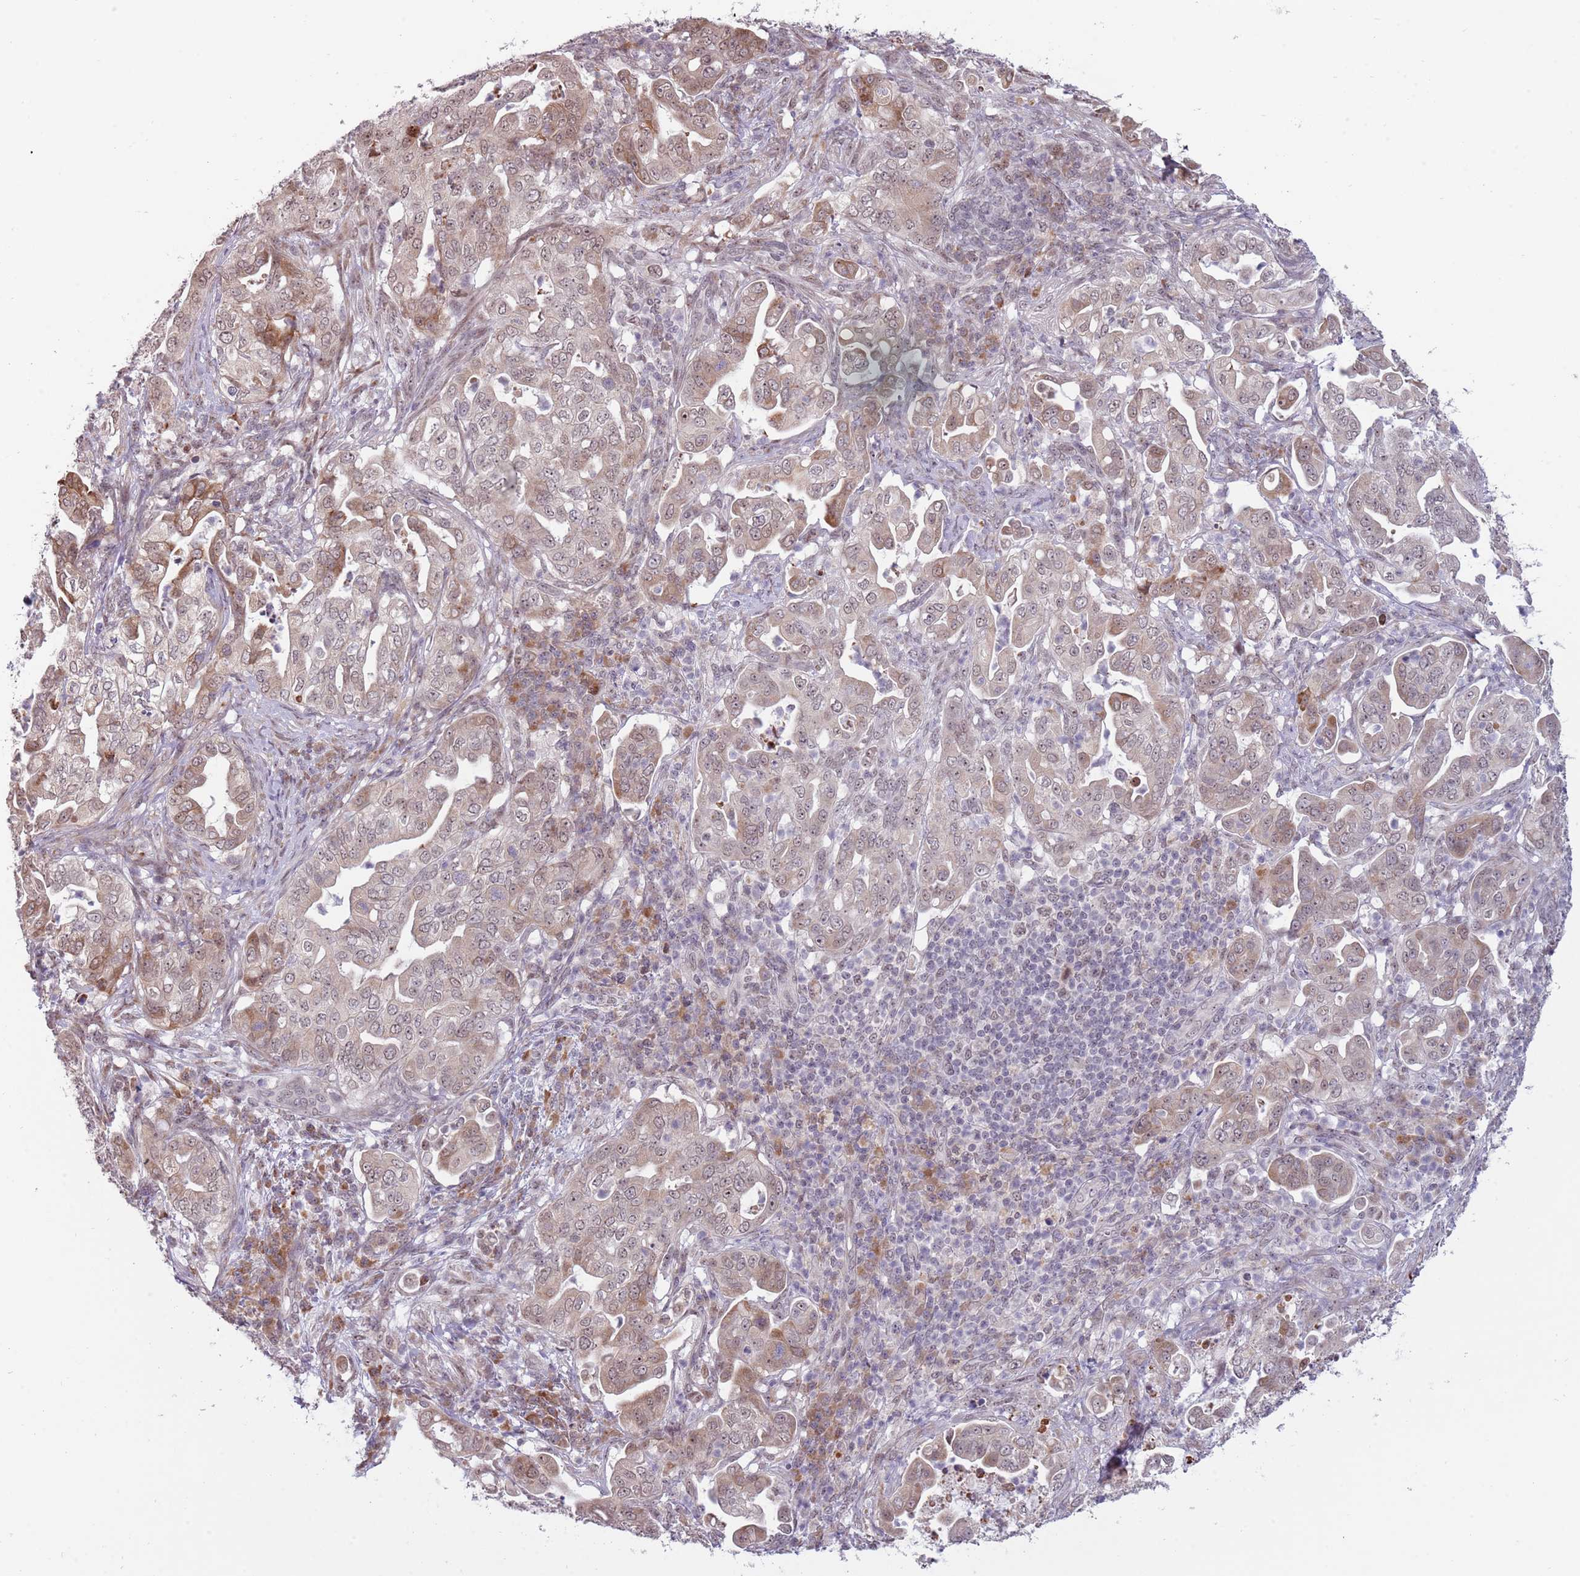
{"staining": {"intensity": "weak", "quantity": "25%-75%", "location": "cytoplasmic/membranous,nuclear"}, "tissue": "pancreatic cancer", "cell_type": "Tumor cells", "image_type": "cancer", "snomed": [{"axis": "morphology", "description": "Normal tissue, NOS"}, {"axis": "morphology", "description": "Adenocarcinoma, NOS"}, {"axis": "topography", "description": "Lymph node"}, {"axis": "topography", "description": "Pancreas"}], "caption": "A brown stain highlights weak cytoplasmic/membranous and nuclear expression of a protein in human pancreatic cancer tumor cells. The staining was performed using DAB to visualize the protein expression in brown, while the nuclei were stained in blue with hematoxylin (Magnification: 20x).", "gene": "BARD1", "patient": {"sex": "female", "age": 67}}